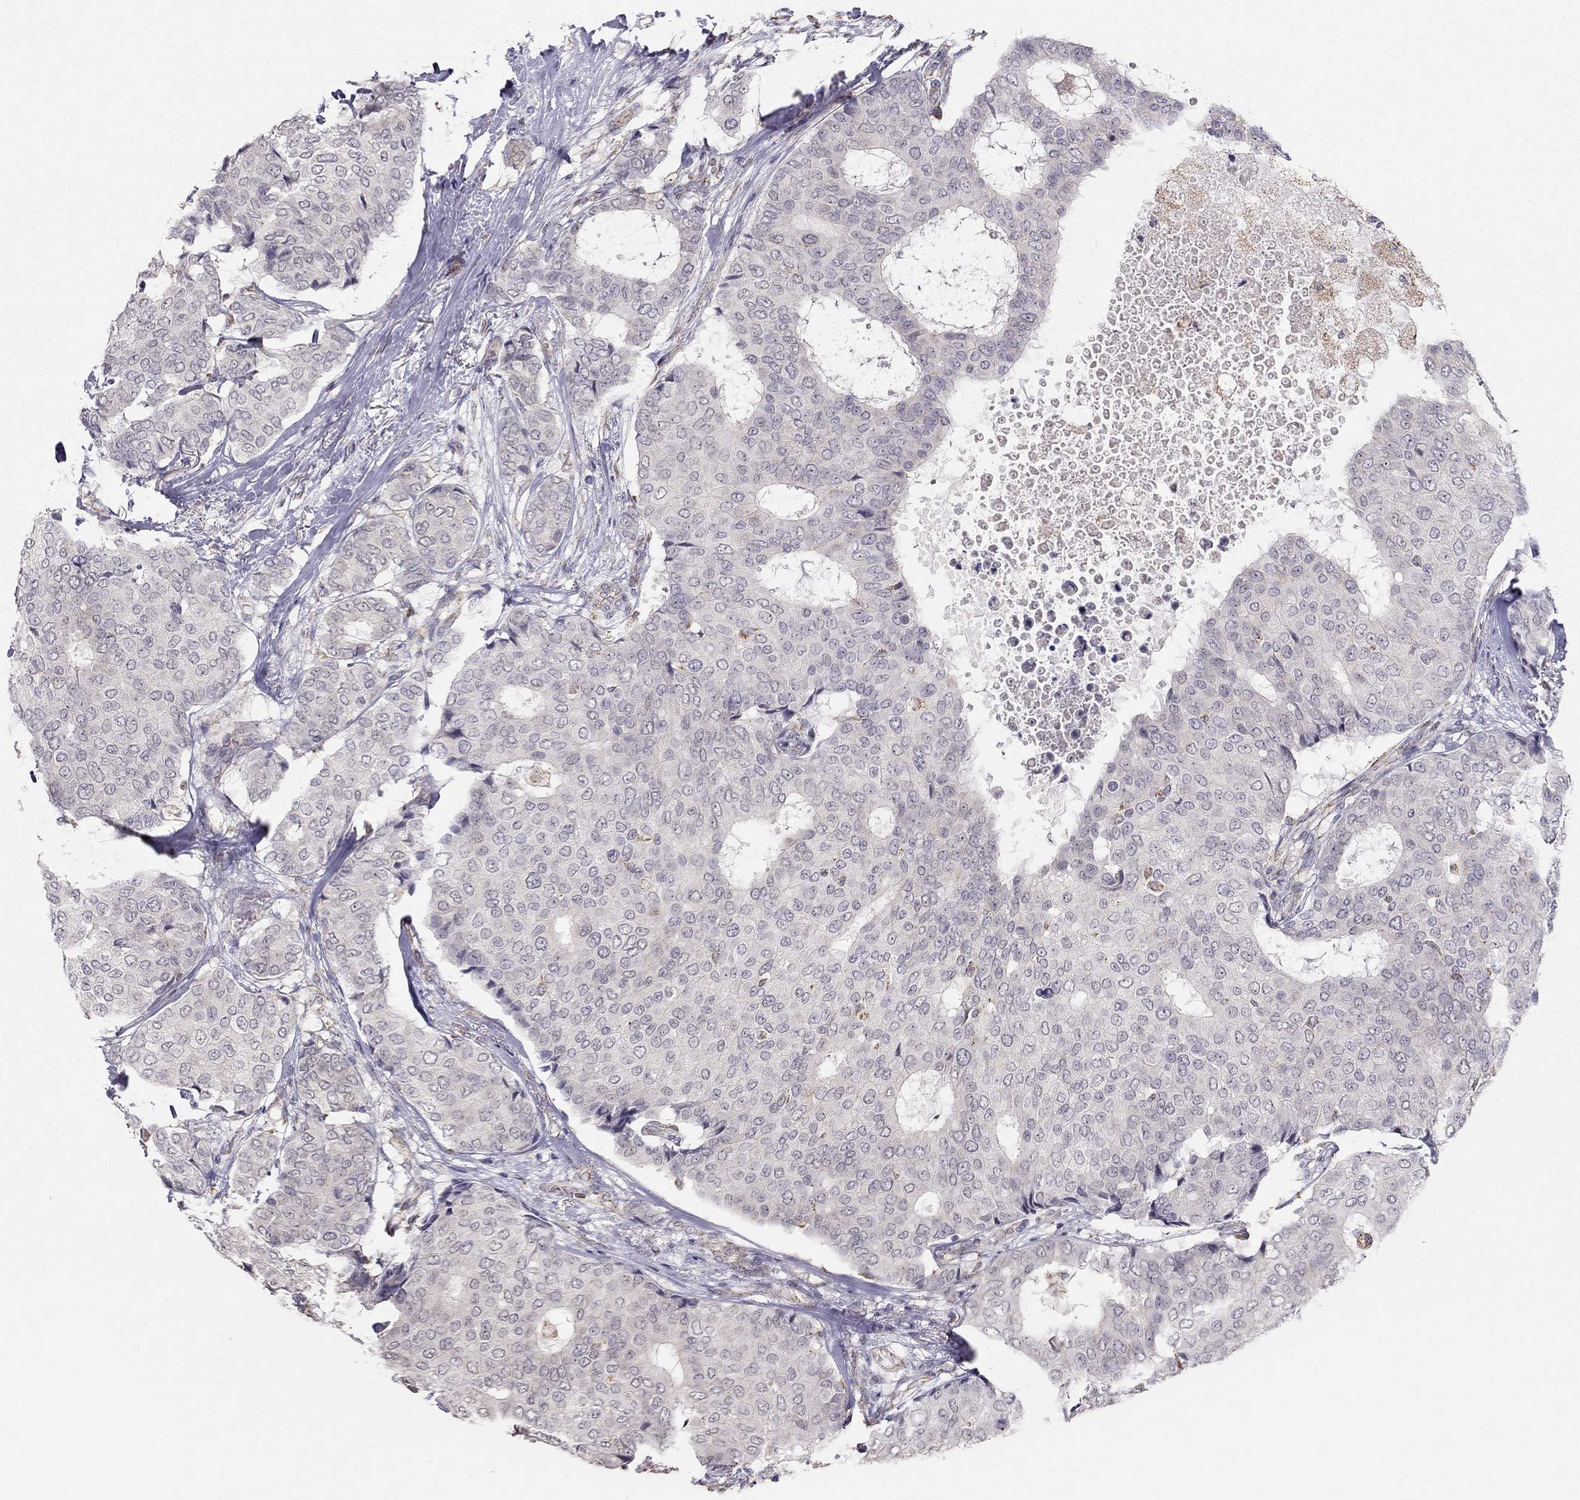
{"staining": {"intensity": "negative", "quantity": "none", "location": "none"}, "tissue": "breast cancer", "cell_type": "Tumor cells", "image_type": "cancer", "snomed": [{"axis": "morphology", "description": "Duct carcinoma"}, {"axis": "topography", "description": "Breast"}], "caption": "The histopathology image exhibits no staining of tumor cells in breast cancer (infiltrating ductal carcinoma). (Stains: DAB immunohistochemistry (IHC) with hematoxylin counter stain, Microscopy: brightfield microscopy at high magnification).", "gene": "LRIT3", "patient": {"sex": "female", "age": 75}}